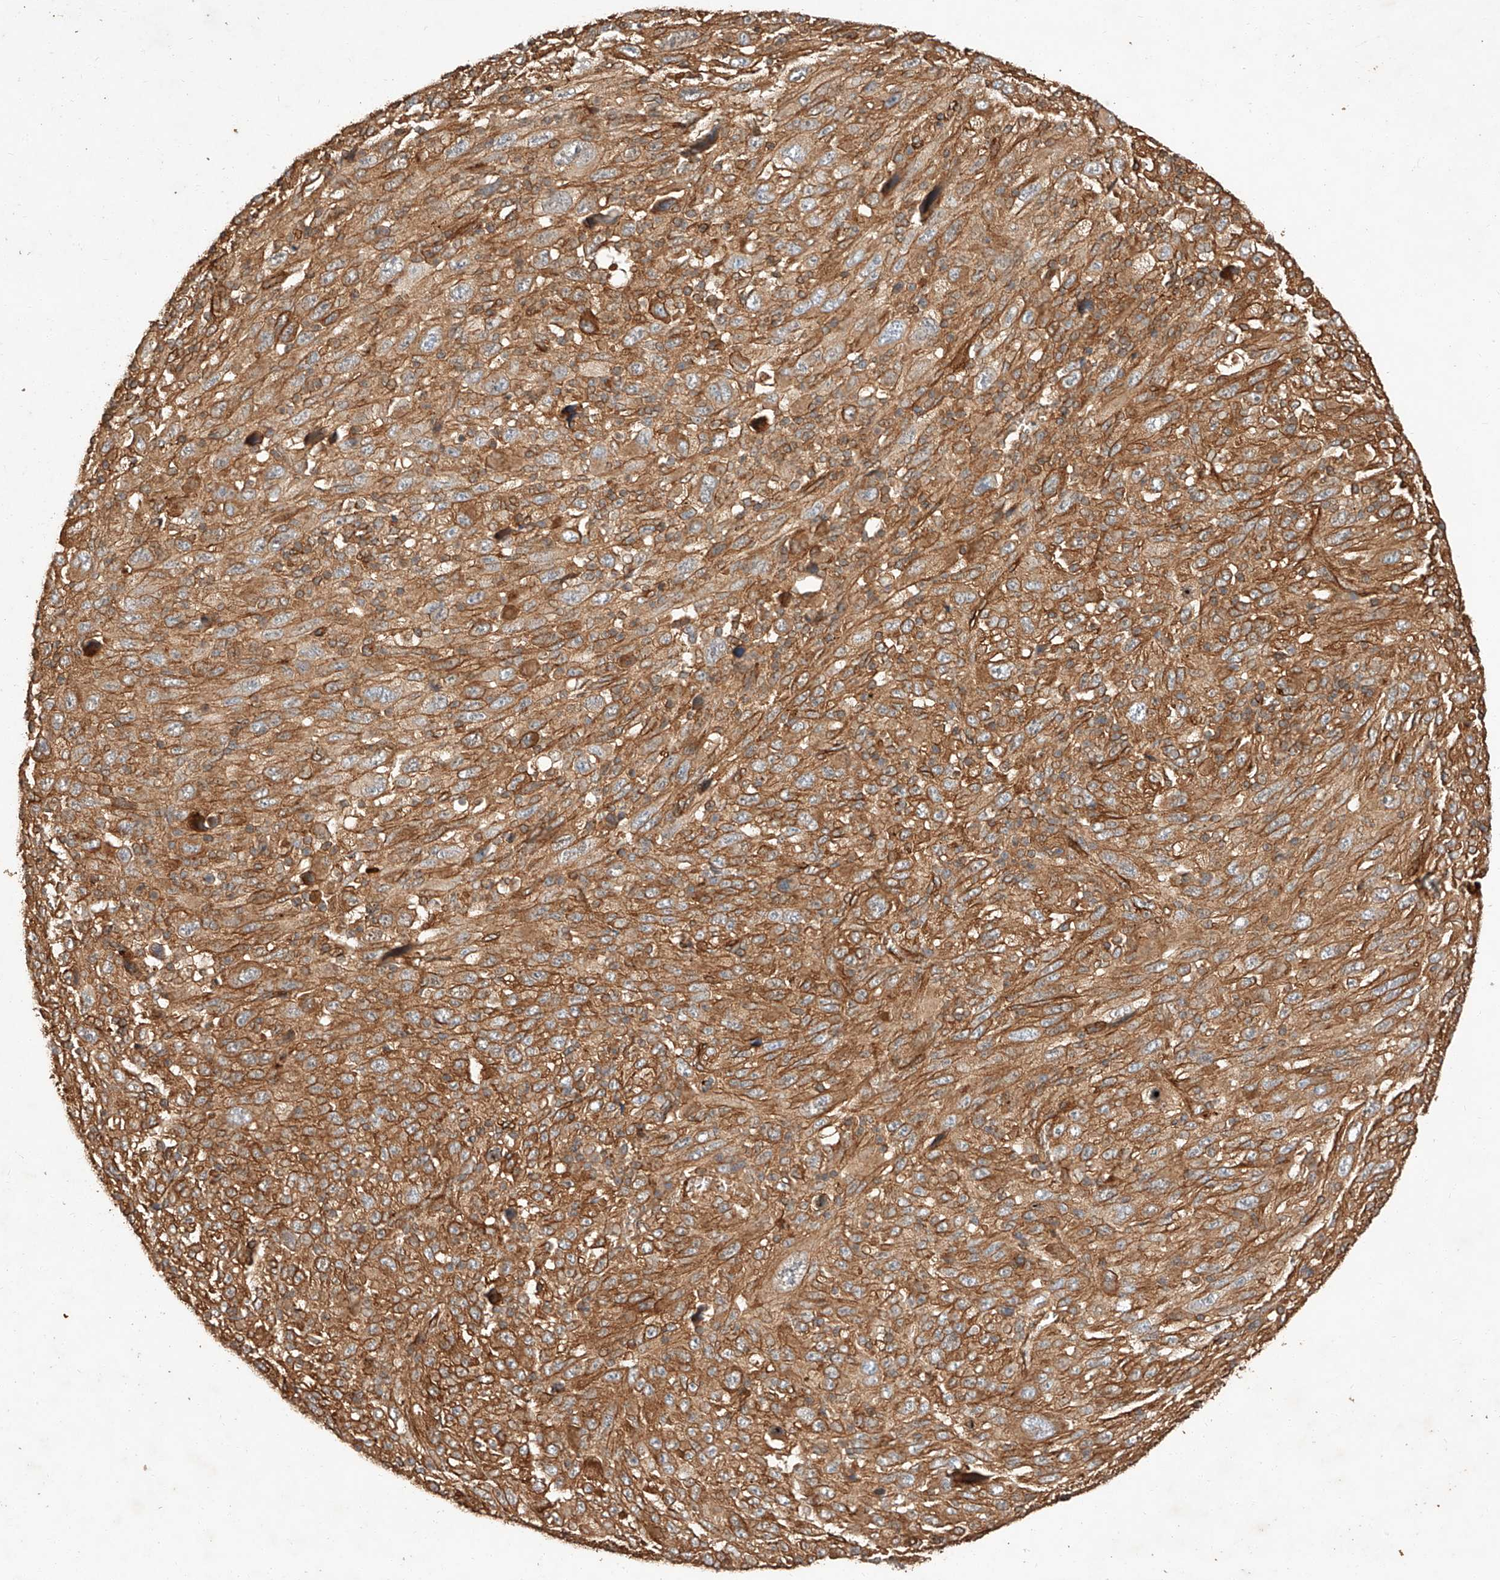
{"staining": {"intensity": "moderate", "quantity": ">75%", "location": "cytoplasmic/membranous"}, "tissue": "melanoma", "cell_type": "Tumor cells", "image_type": "cancer", "snomed": [{"axis": "morphology", "description": "Malignant melanoma, Metastatic site"}, {"axis": "topography", "description": "Skin"}], "caption": "Malignant melanoma (metastatic site) tissue shows moderate cytoplasmic/membranous positivity in approximately >75% of tumor cells, visualized by immunohistochemistry.", "gene": "GHDC", "patient": {"sex": "female", "age": 56}}